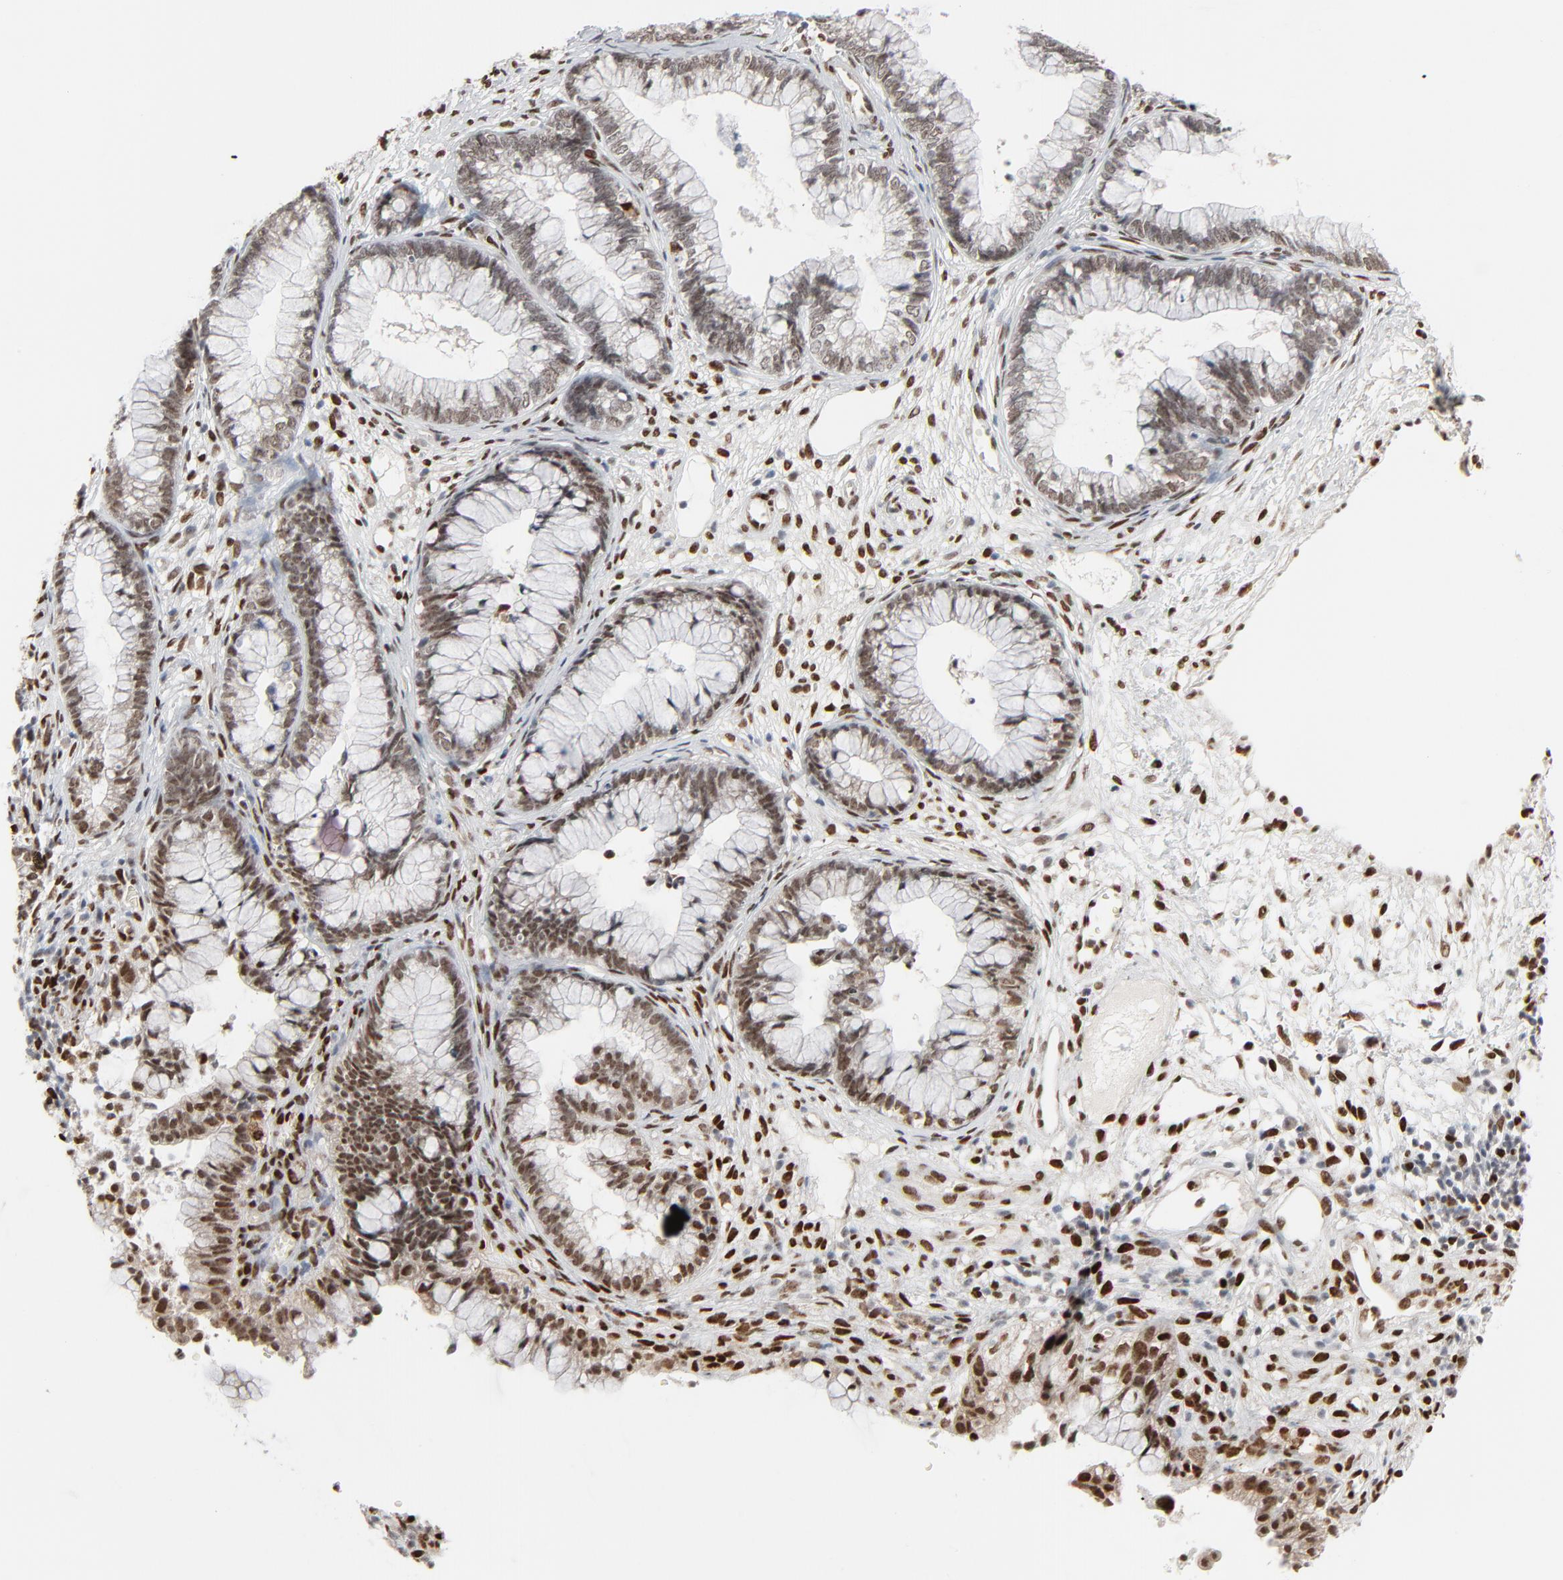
{"staining": {"intensity": "strong", "quantity": ">75%", "location": "nuclear"}, "tissue": "cervical cancer", "cell_type": "Tumor cells", "image_type": "cancer", "snomed": [{"axis": "morphology", "description": "Adenocarcinoma, NOS"}, {"axis": "topography", "description": "Cervix"}], "caption": "High-power microscopy captured an IHC micrograph of cervical adenocarcinoma, revealing strong nuclear staining in approximately >75% of tumor cells. (IHC, brightfield microscopy, high magnification).", "gene": "CUX1", "patient": {"sex": "female", "age": 44}}